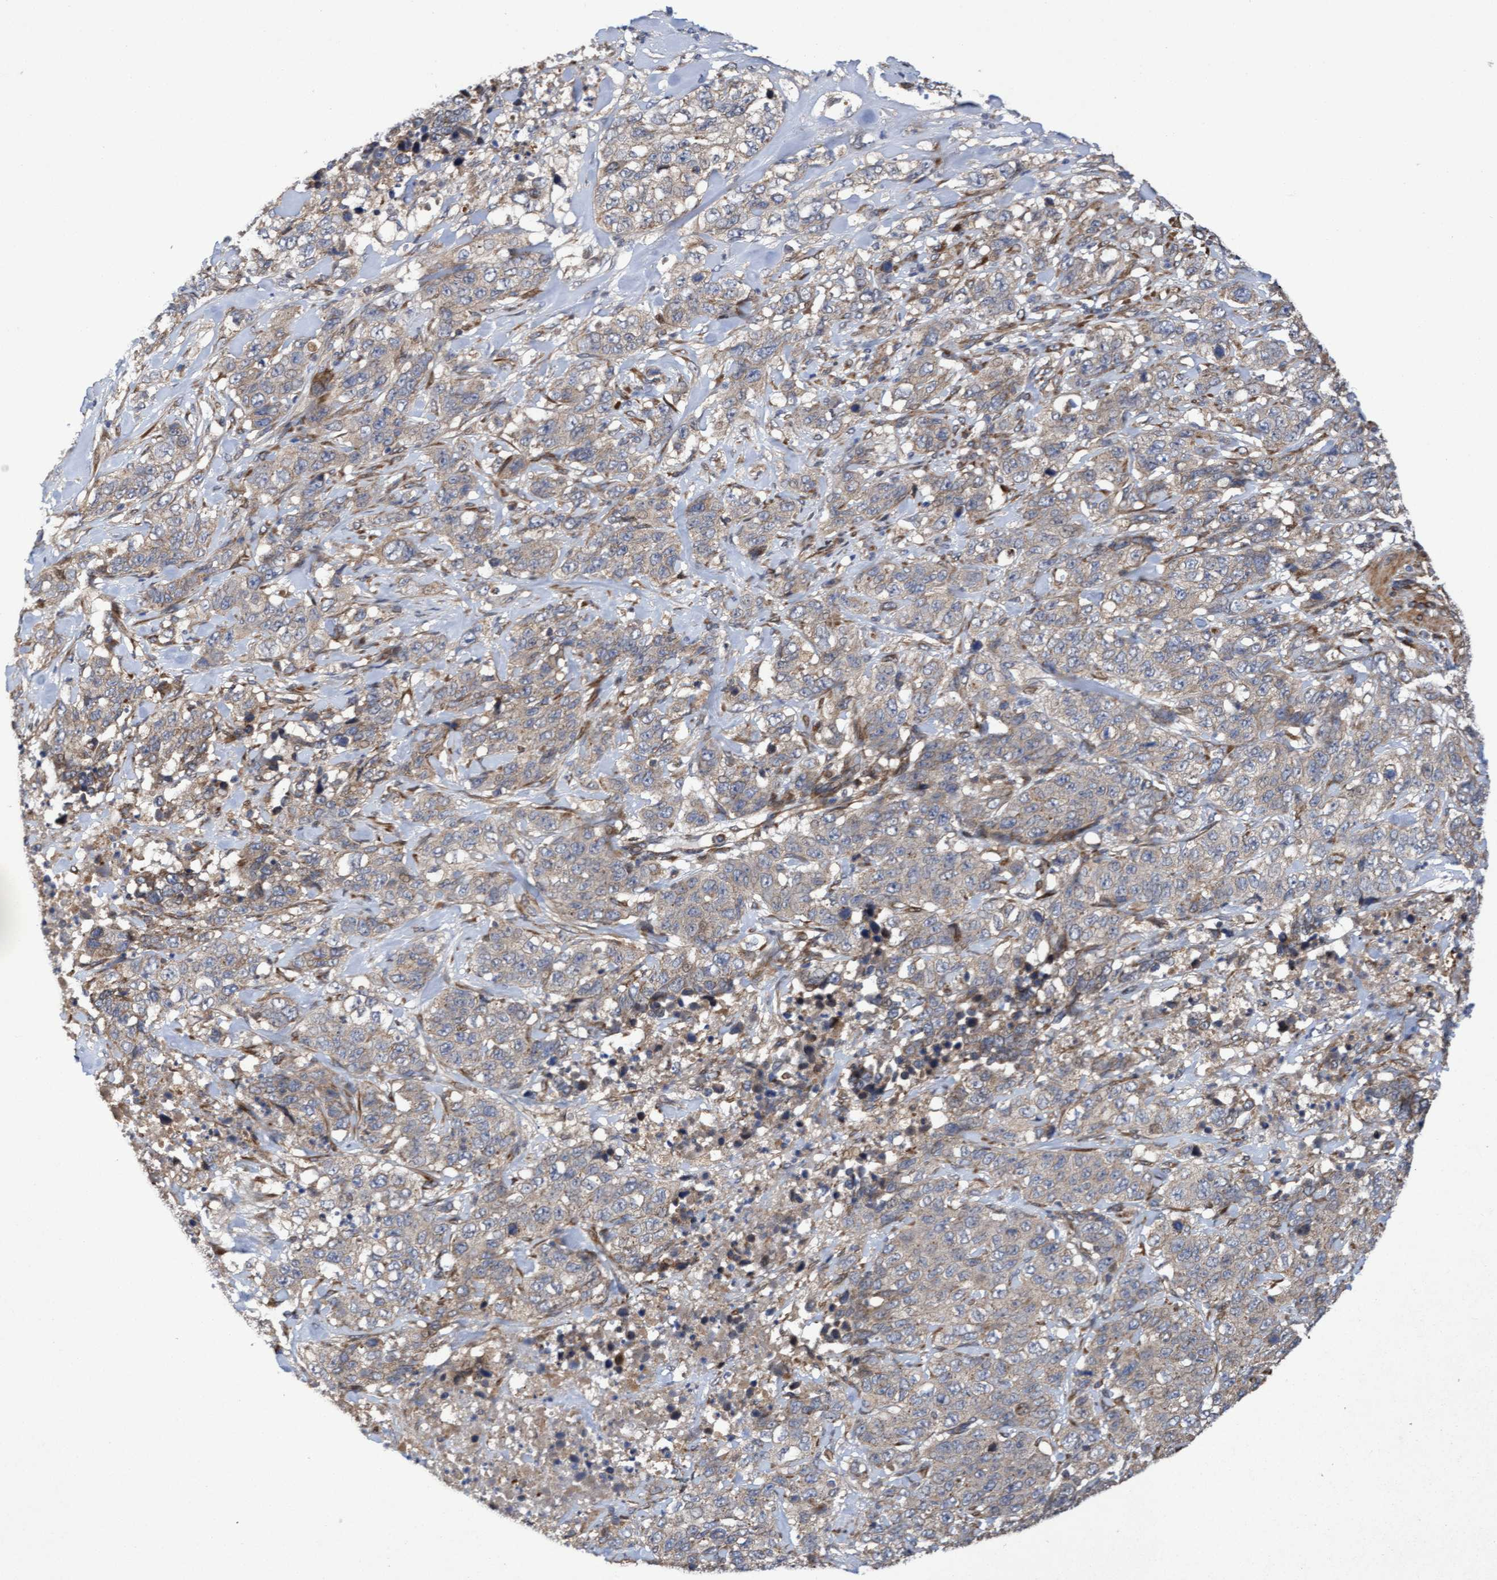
{"staining": {"intensity": "weak", "quantity": "25%-75%", "location": "cytoplasmic/membranous"}, "tissue": "stomach cancer", "cell_type": "Tumor cells", "image_type": "cancer", "snomed": [{"axis": "morphology", "description": "Adenocarcinoma, NOS"}, {"axis": "topography", "description": "Stomach"}], "caption": "IHC photomicrograph of human stomach adenocarcinoma stained for a protein (brown), which reveals low levels of weak cytoplasmic/membranous positivity in about 25%-75% of tumor cells.", "gene": "ELP5", "patient": {"sex": "male", "age": 48}}